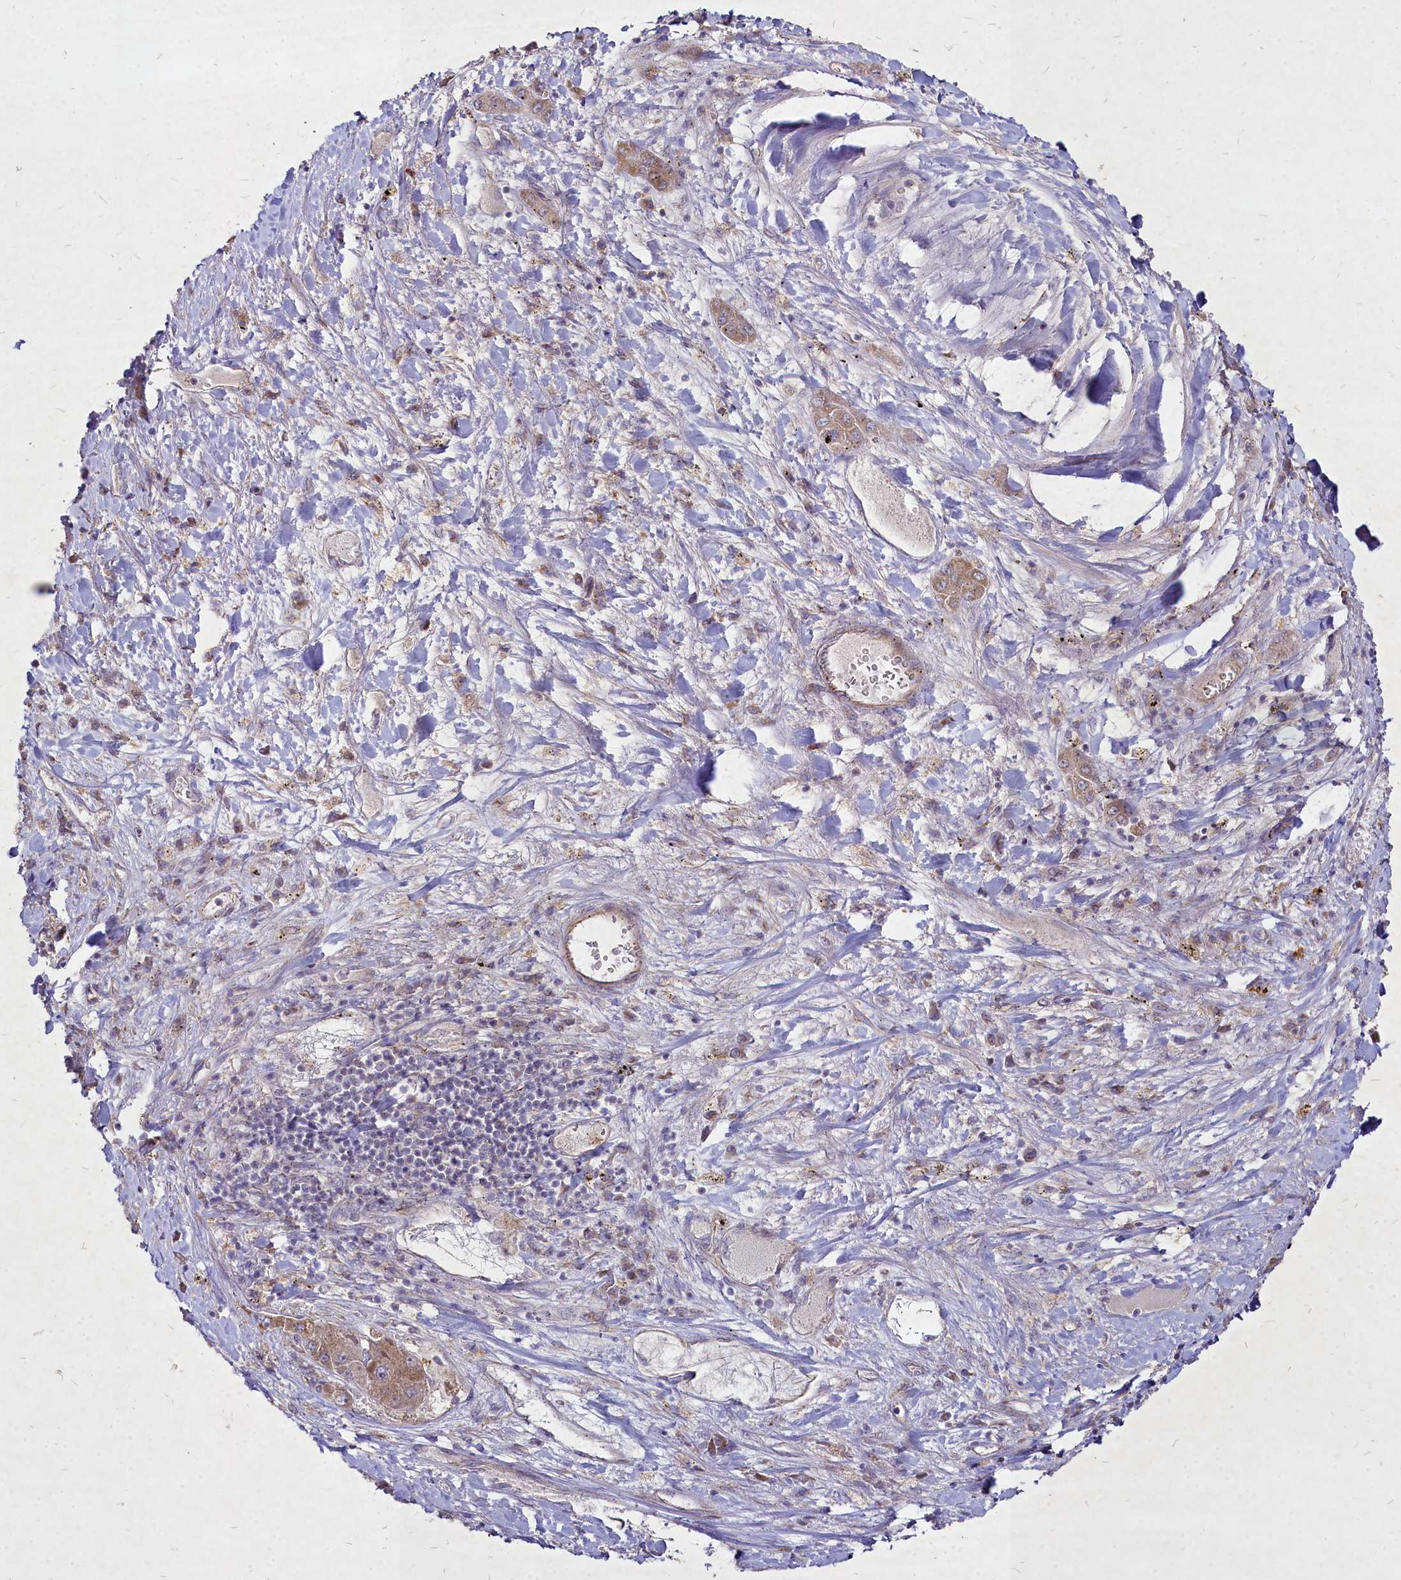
{"staining": {"intensity": "moderate", "quantity": ">75%", "location": "cytoplasmic/membranous"}, "tissue": "liver cancer", "cell_type": "Tumor cells", "image_type": "cancer", "snomed": [{"axis": "morphology", "description": "Carcinoma, Hepatocellular, NOS"}, {"axis": "topography", "description": "Liver"}], "caption": "Human liver cancer (hepatocellular carcinoma) stained with a brown dye reveals moderate cytoplasmic/membranous positive positivity in approximately >75% of tumor cells.", "gene": "SKA1", "patient": {"sex": "female", "age": 73}}